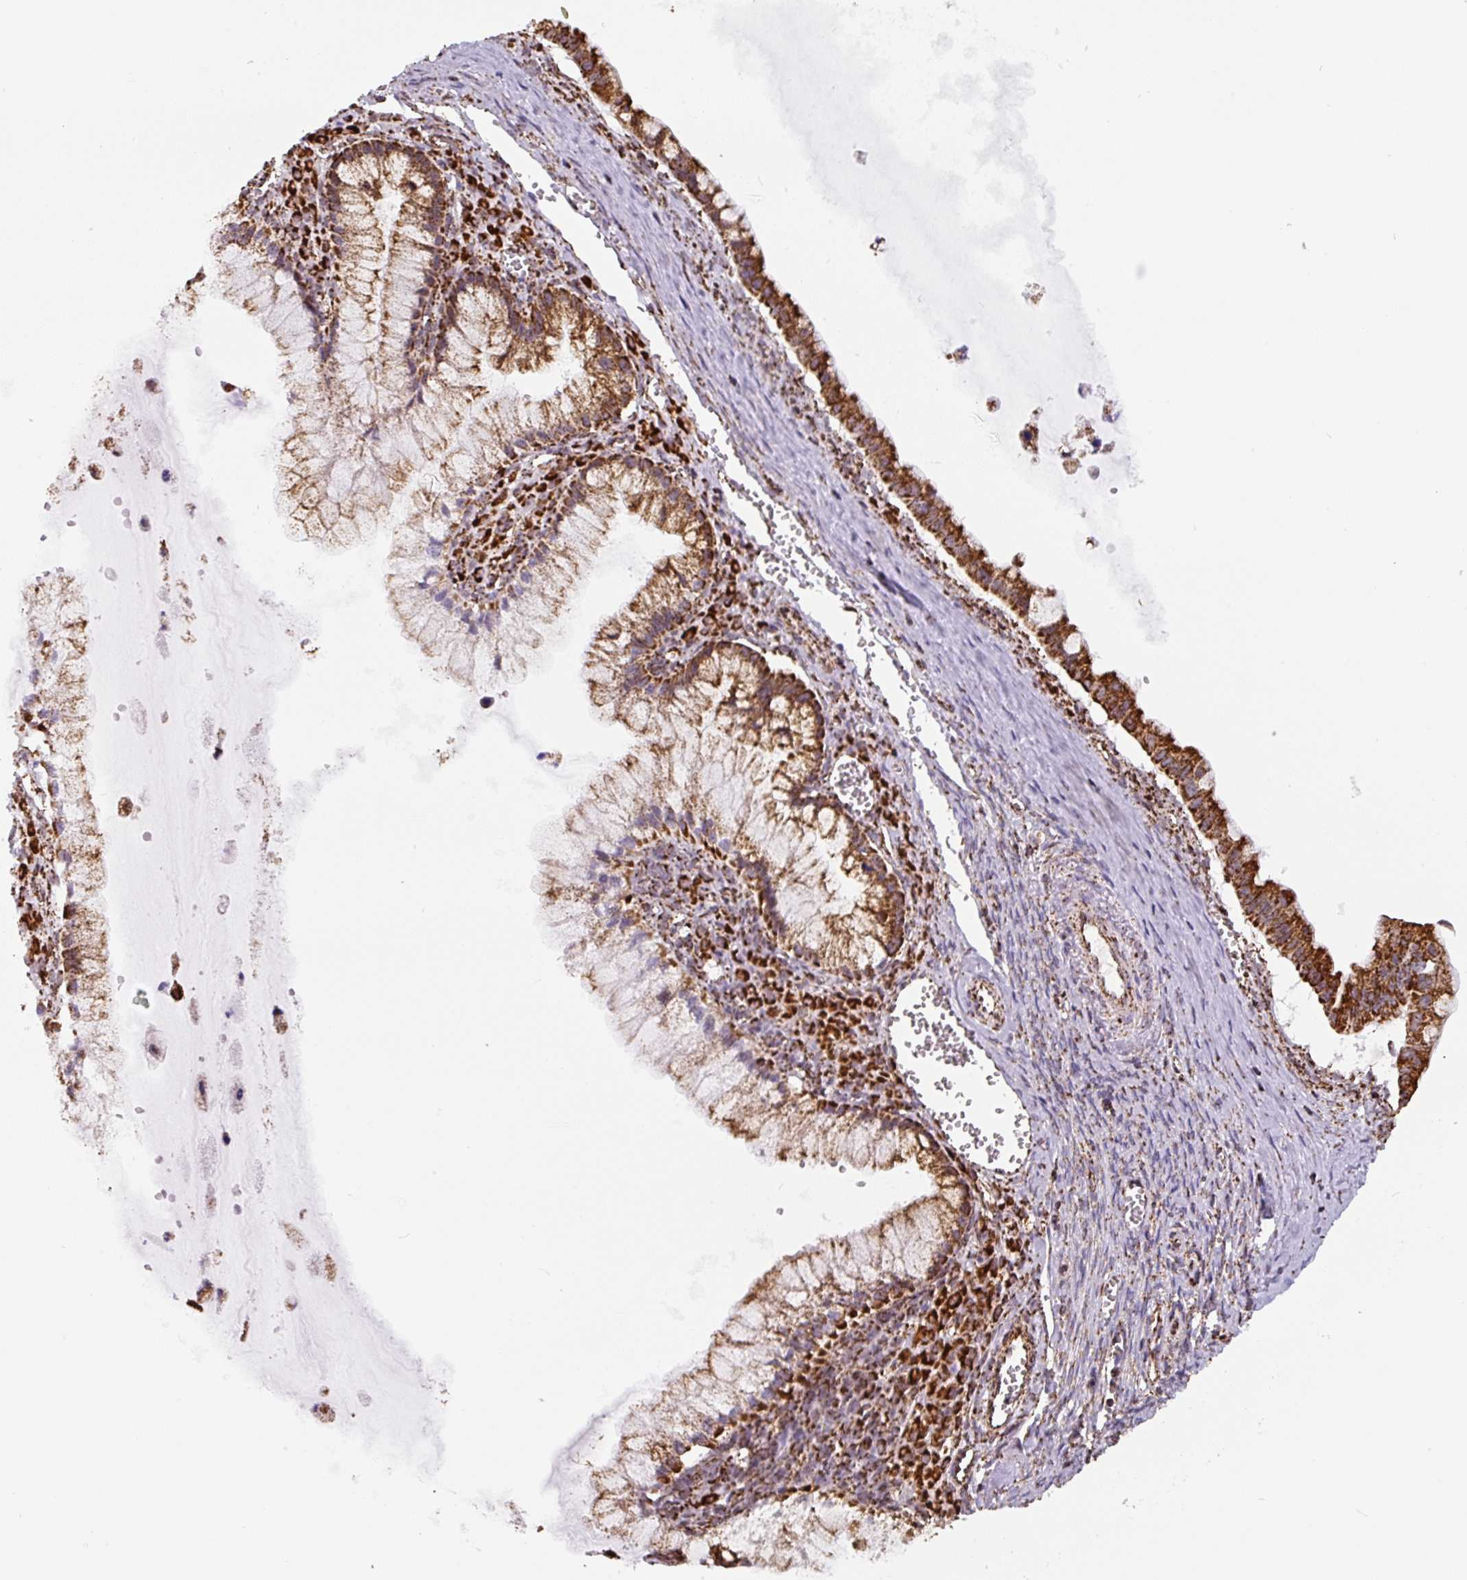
{"staining": {"intensity": "strong", "quantity": ">75%", "location": "cytoplasmic/membranous"}, "tissue": "ovarian cancer", "cell_type": "Tumor cells", "image_type": "cancer", "snomed": [{"axis": "morphology", "description": "Cystadenocarcinoma, mucinous, NOS"}, {"axis": "topography", "description": "Ovary"}], "caption": "Immunohistochemistry photomicrograph of neoplastic tissue: human ovarian cancer (mucinous cystadenocarcinoma) stained using immunohistochemistry (IHC) demonstrates high levels of strong protein expression localized specifically in the cytoplasmic/membranous of tumor cells, appearing as a cytoplasmic/membranous brown color.", "gene": "ATP5F1A", "patient": {"sex": "female", "age": 59}}